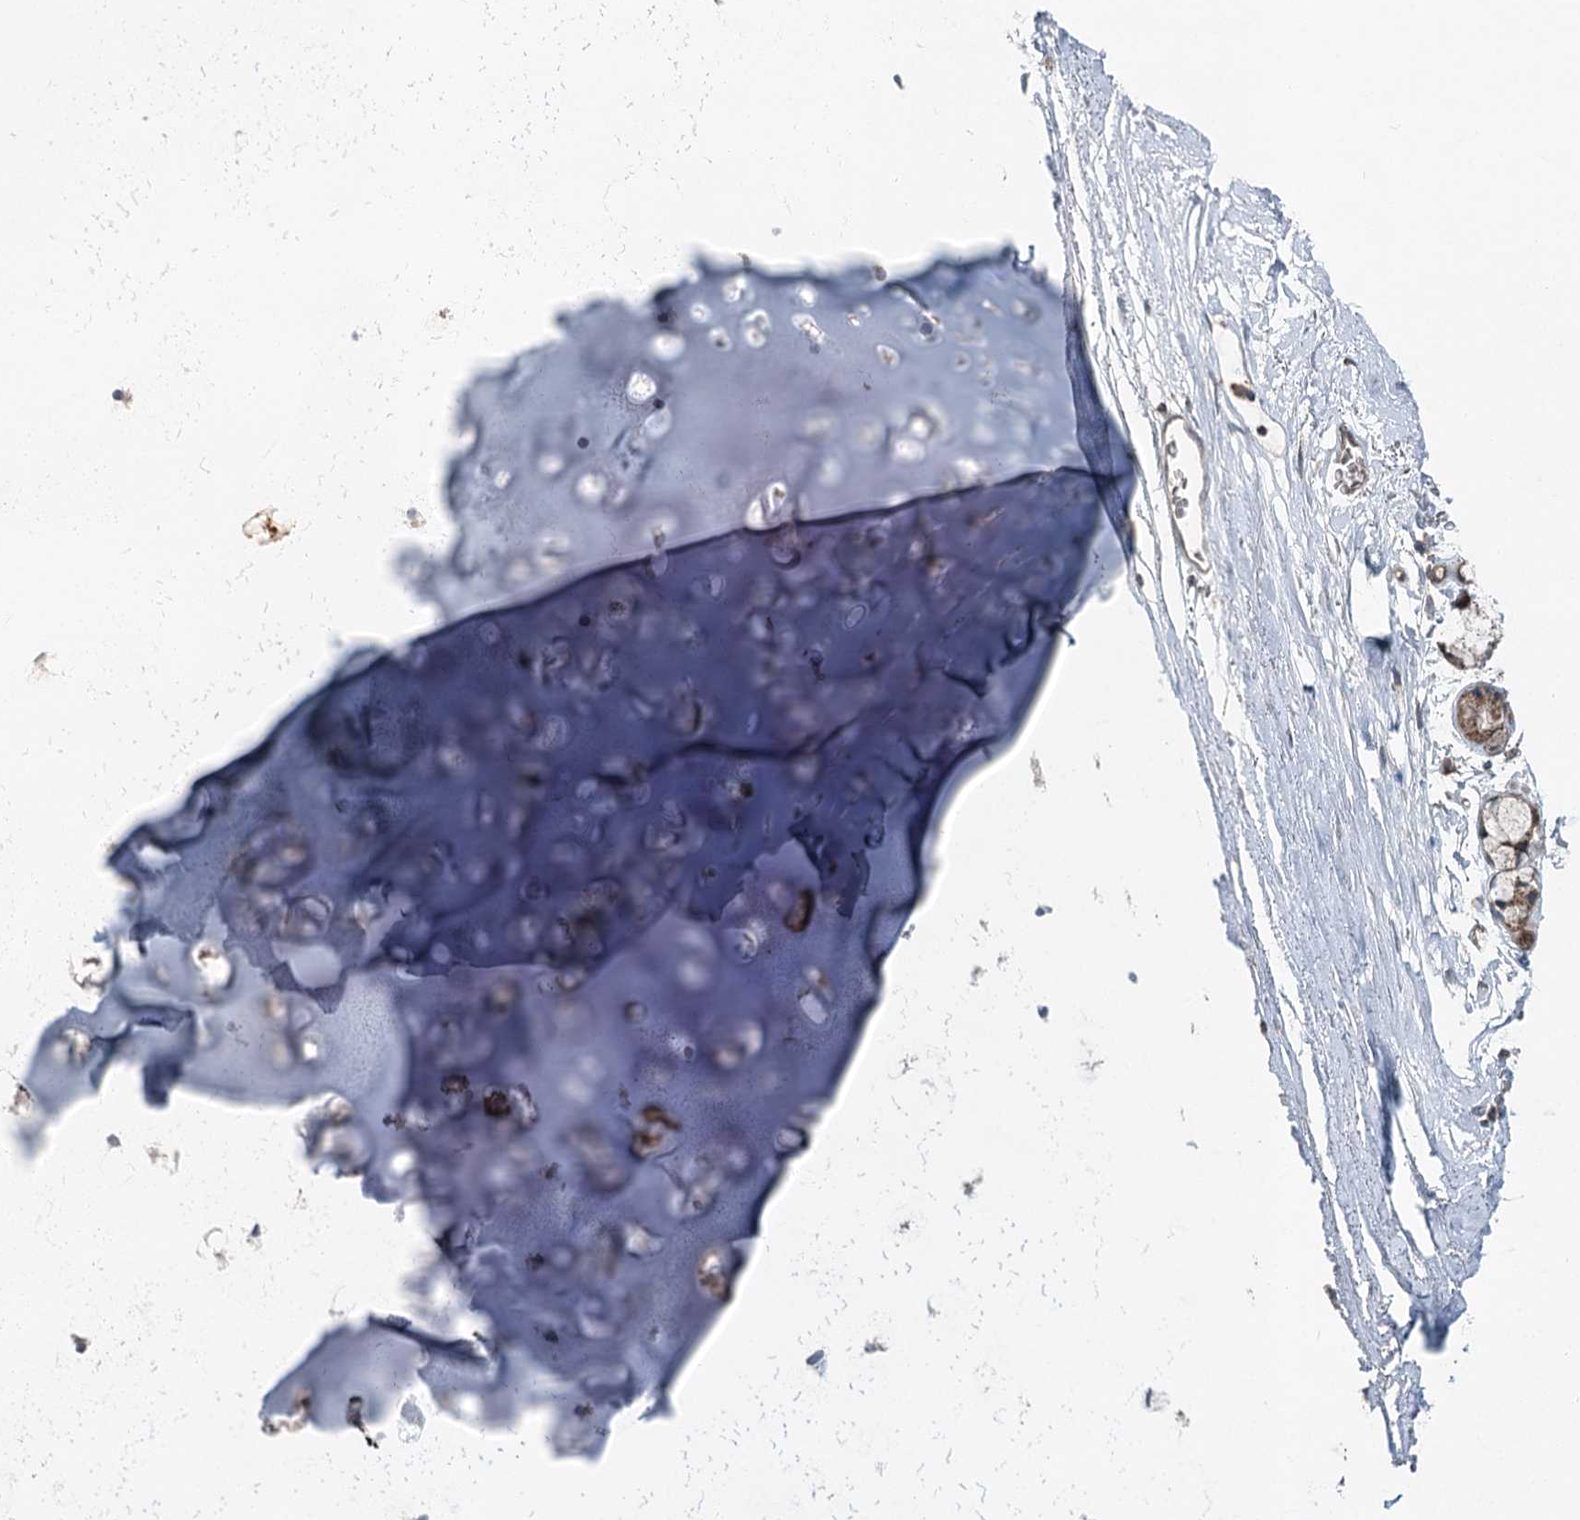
{"staining": {"intensity": "negative", "quantity": "none", "location": "none"}, "tissue": "adipose tissue", "cell_type": "Adipocytes", "image_type": "normal", "snomed": [{"axis": "morphology", "description": "Normal tissue, NOS"}, {"axis": "topography", "description": "Lymph node"}, {"axis": "topography", "description": "Bronchus"}], "caption": "IHC micrograph of unremarkable adipose tissue stained for a protein (brown), which displays no expression in adipocytes.", "gene": "SKIC3", "patient": {"sex": "male", "age": 63}}